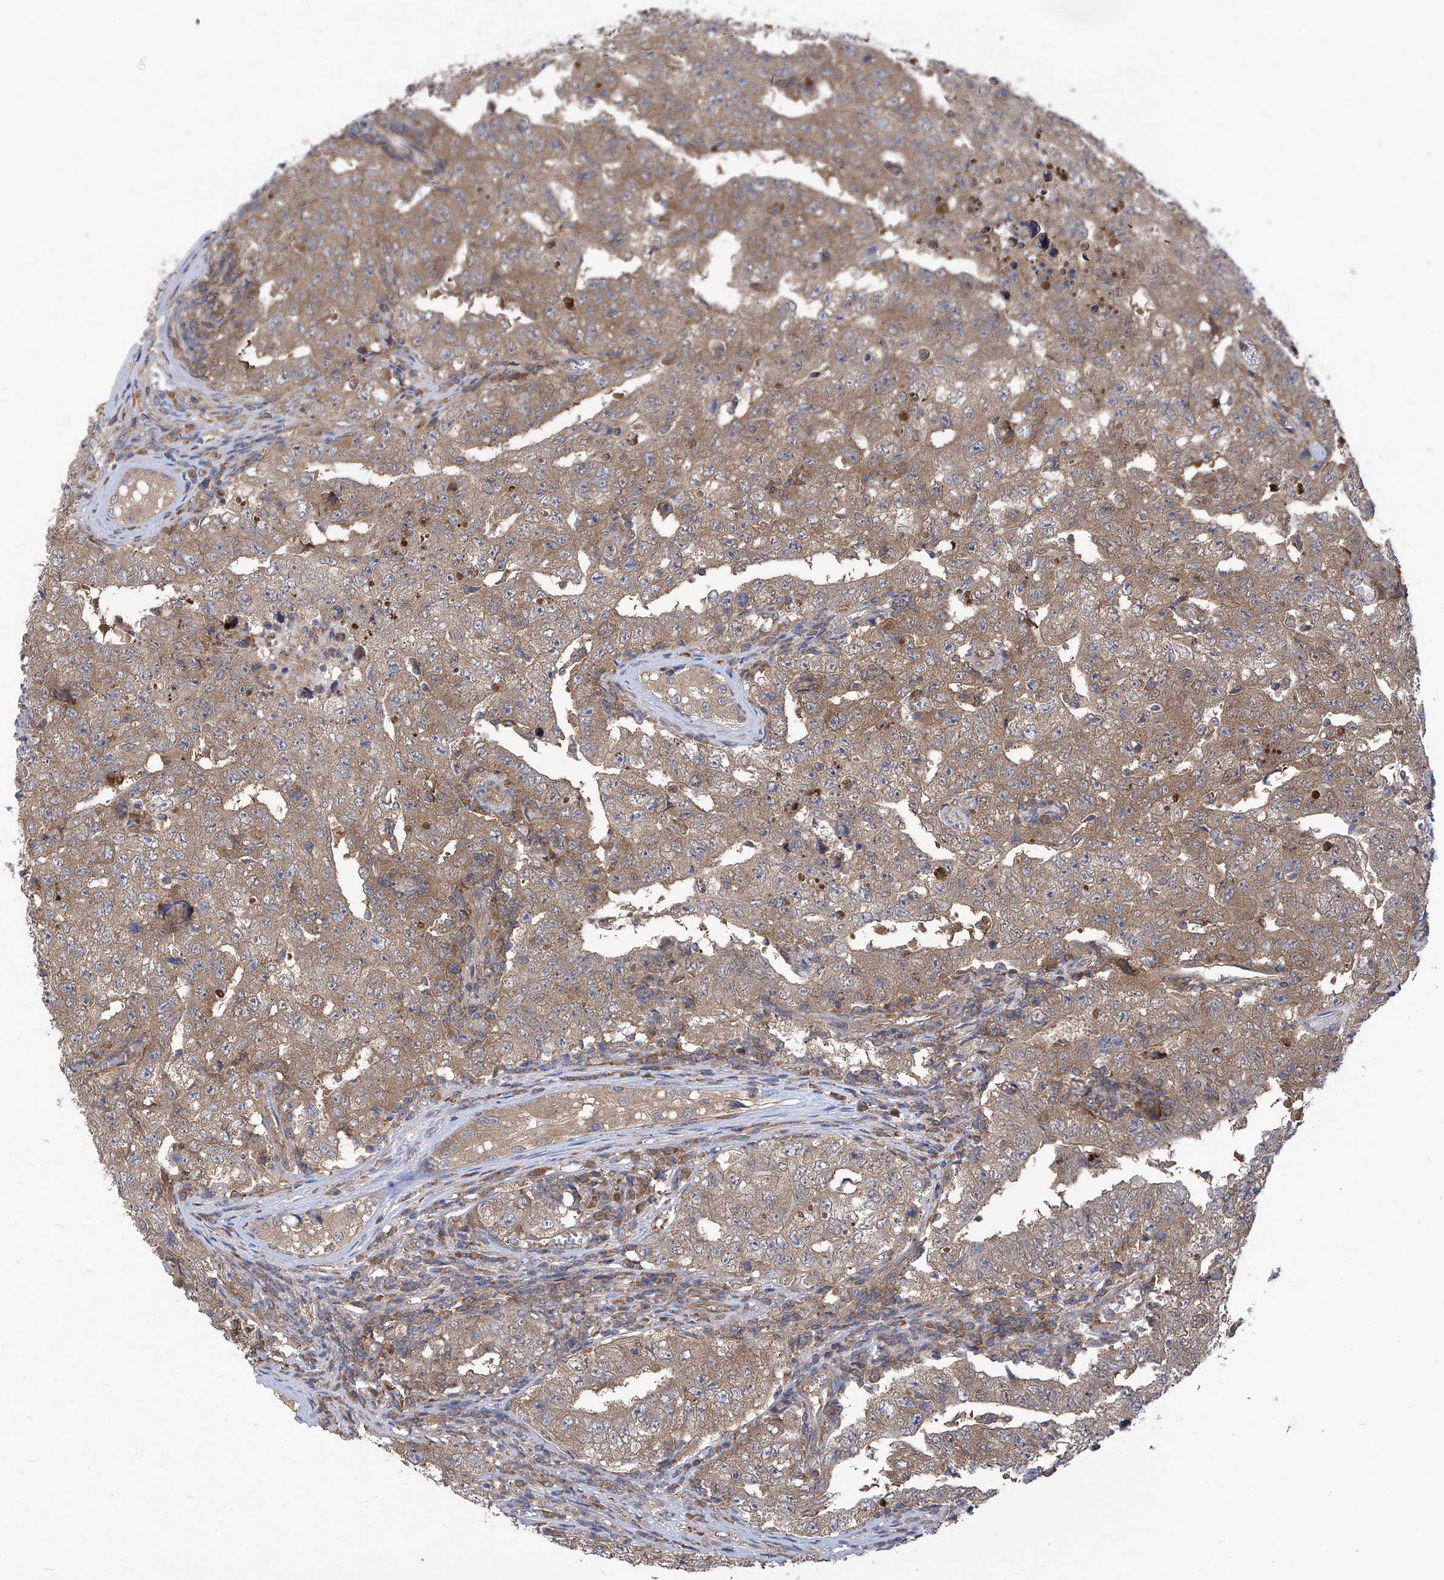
{"staining": {"intensity": "moderate", "quantity": ">75%", "location": "cytoplasmic/membranous"}, "tissue": "testis cancer", "cell_type": "Tumor cells", "image_type": "cancer", "snomed": [{"axis": "morphology", "description": "Carcinoma, Embryonal, NOS"}, {"axis": "topography", "description": "Testis"}], "caption": "Testis embryonal carcinoma was stained to show a protein in brown. There is medium levels of moderate cytoplasmic/membranous staining in approximately >75% of tumor cells.", "gene": "EIF3M", "patient": {"sex": "male", "age": 26}}